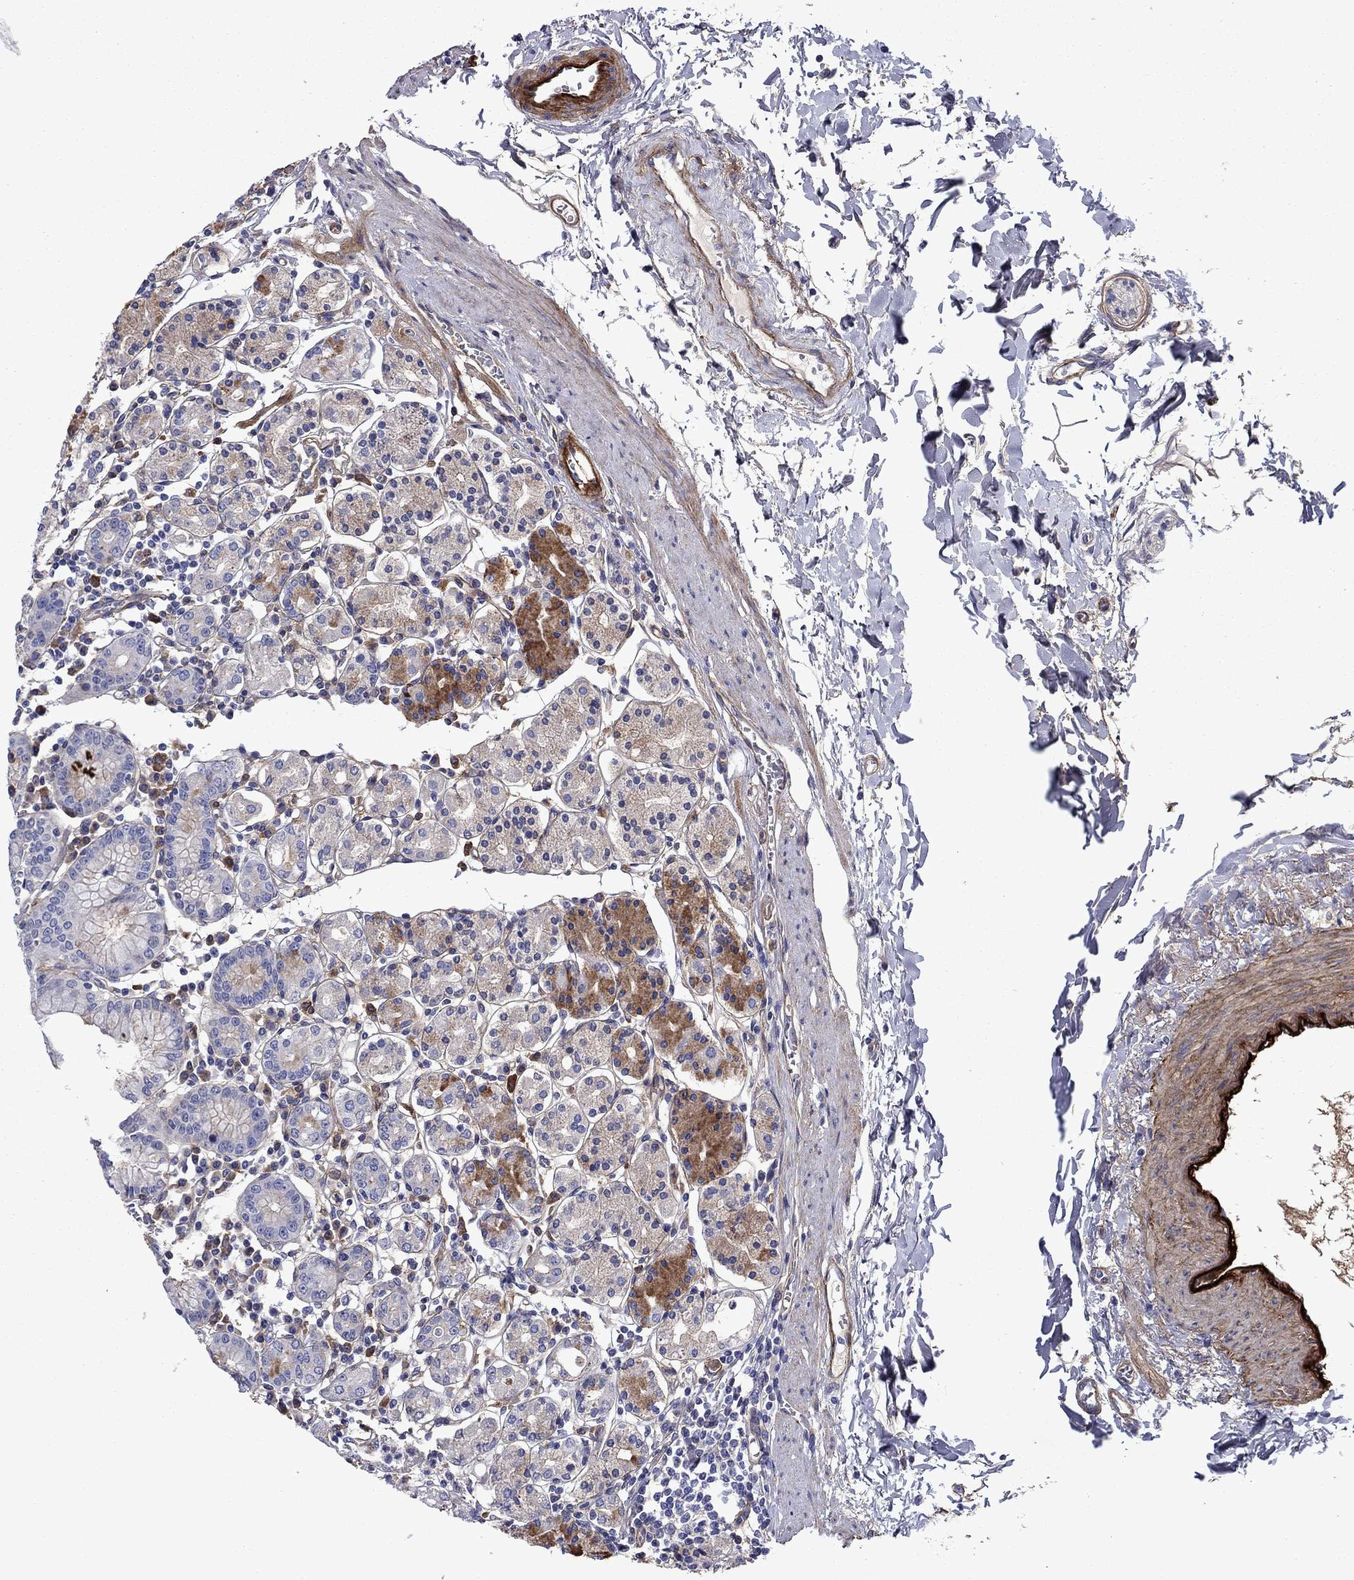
{"staining": {"intensity": "moderate", "quantity": "<25%", "location": "cytoplasmic/membranous"}, "tissue": "stomach", "cell_type": "Glandular cells", "image_type": "normal", "snomed": [{"axis": "morphology", "description": "Normal tissue, NOS"}, {"axis": "topography", "description": "Stomach, upper"}, {"axis": "topography", "description": "Stomach"}], "caption": "DAB immunohistochemical staining of benign stomach reveals moderate cytoplasmic/membranous protein expression in about <25% of glandular cells. (brown staining indicates protein expression, while blue staining denotes nuclei).", "gene": "HSPG2", "patient": {"sex": "male", "age": 62}}